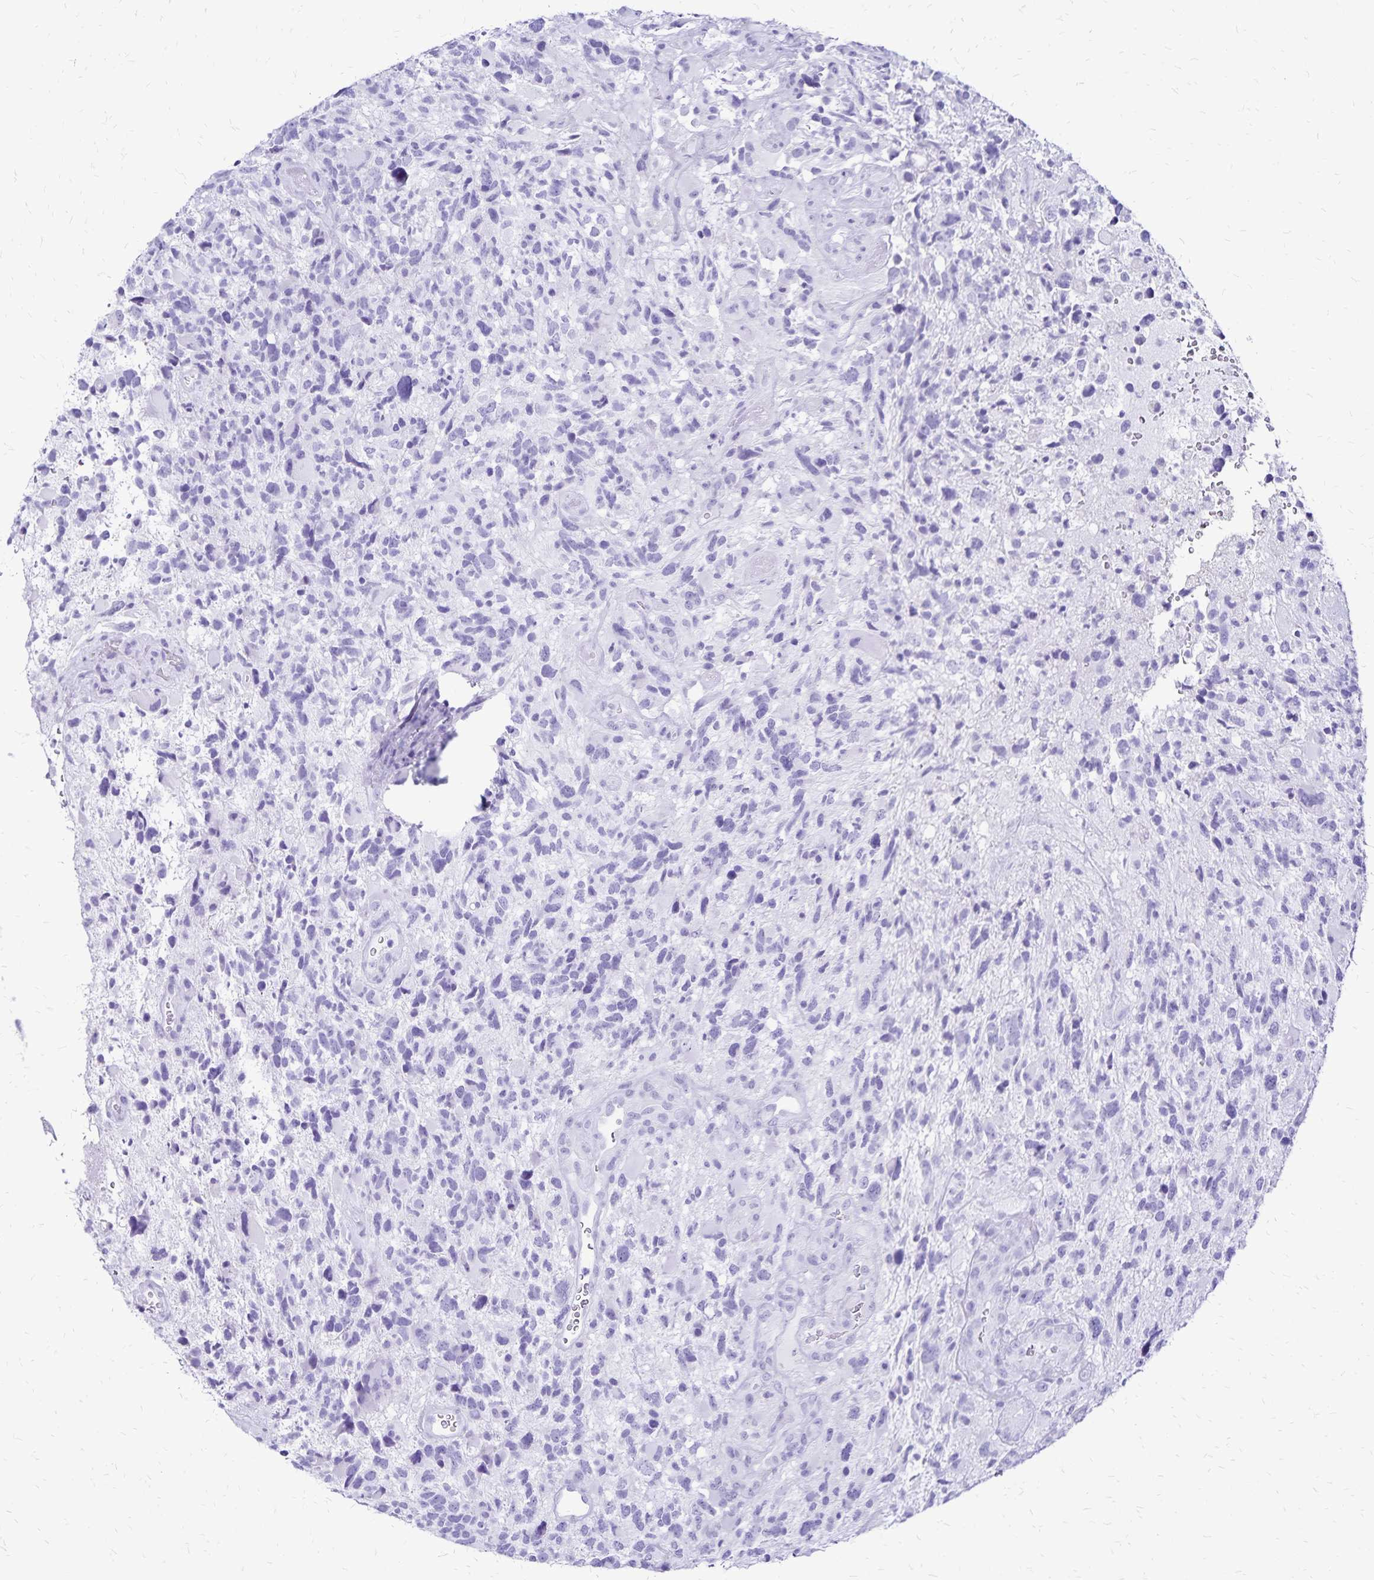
{"staining": {"intensity": "negative", "quantity": "none", "location": "none"}, "tissue": "glioma", "cell_type": "Tumor cells", "image_type": "cancer", "snomed": [{"axis": "morphology", "description": "Glioma, malignant, High grade"}, {"axis": "topography", "description": "Brain"}], "caption": "Immunohistochemistry (IHC) image of neoplastic tissue: high-grade glioma (malignant) stained with DAB (3,3'-diaminobenzidine) displays no significant protein positivity in tumor cells.", "gene": "LIN28B", "patient": {"sex": "female", "age": 71}}